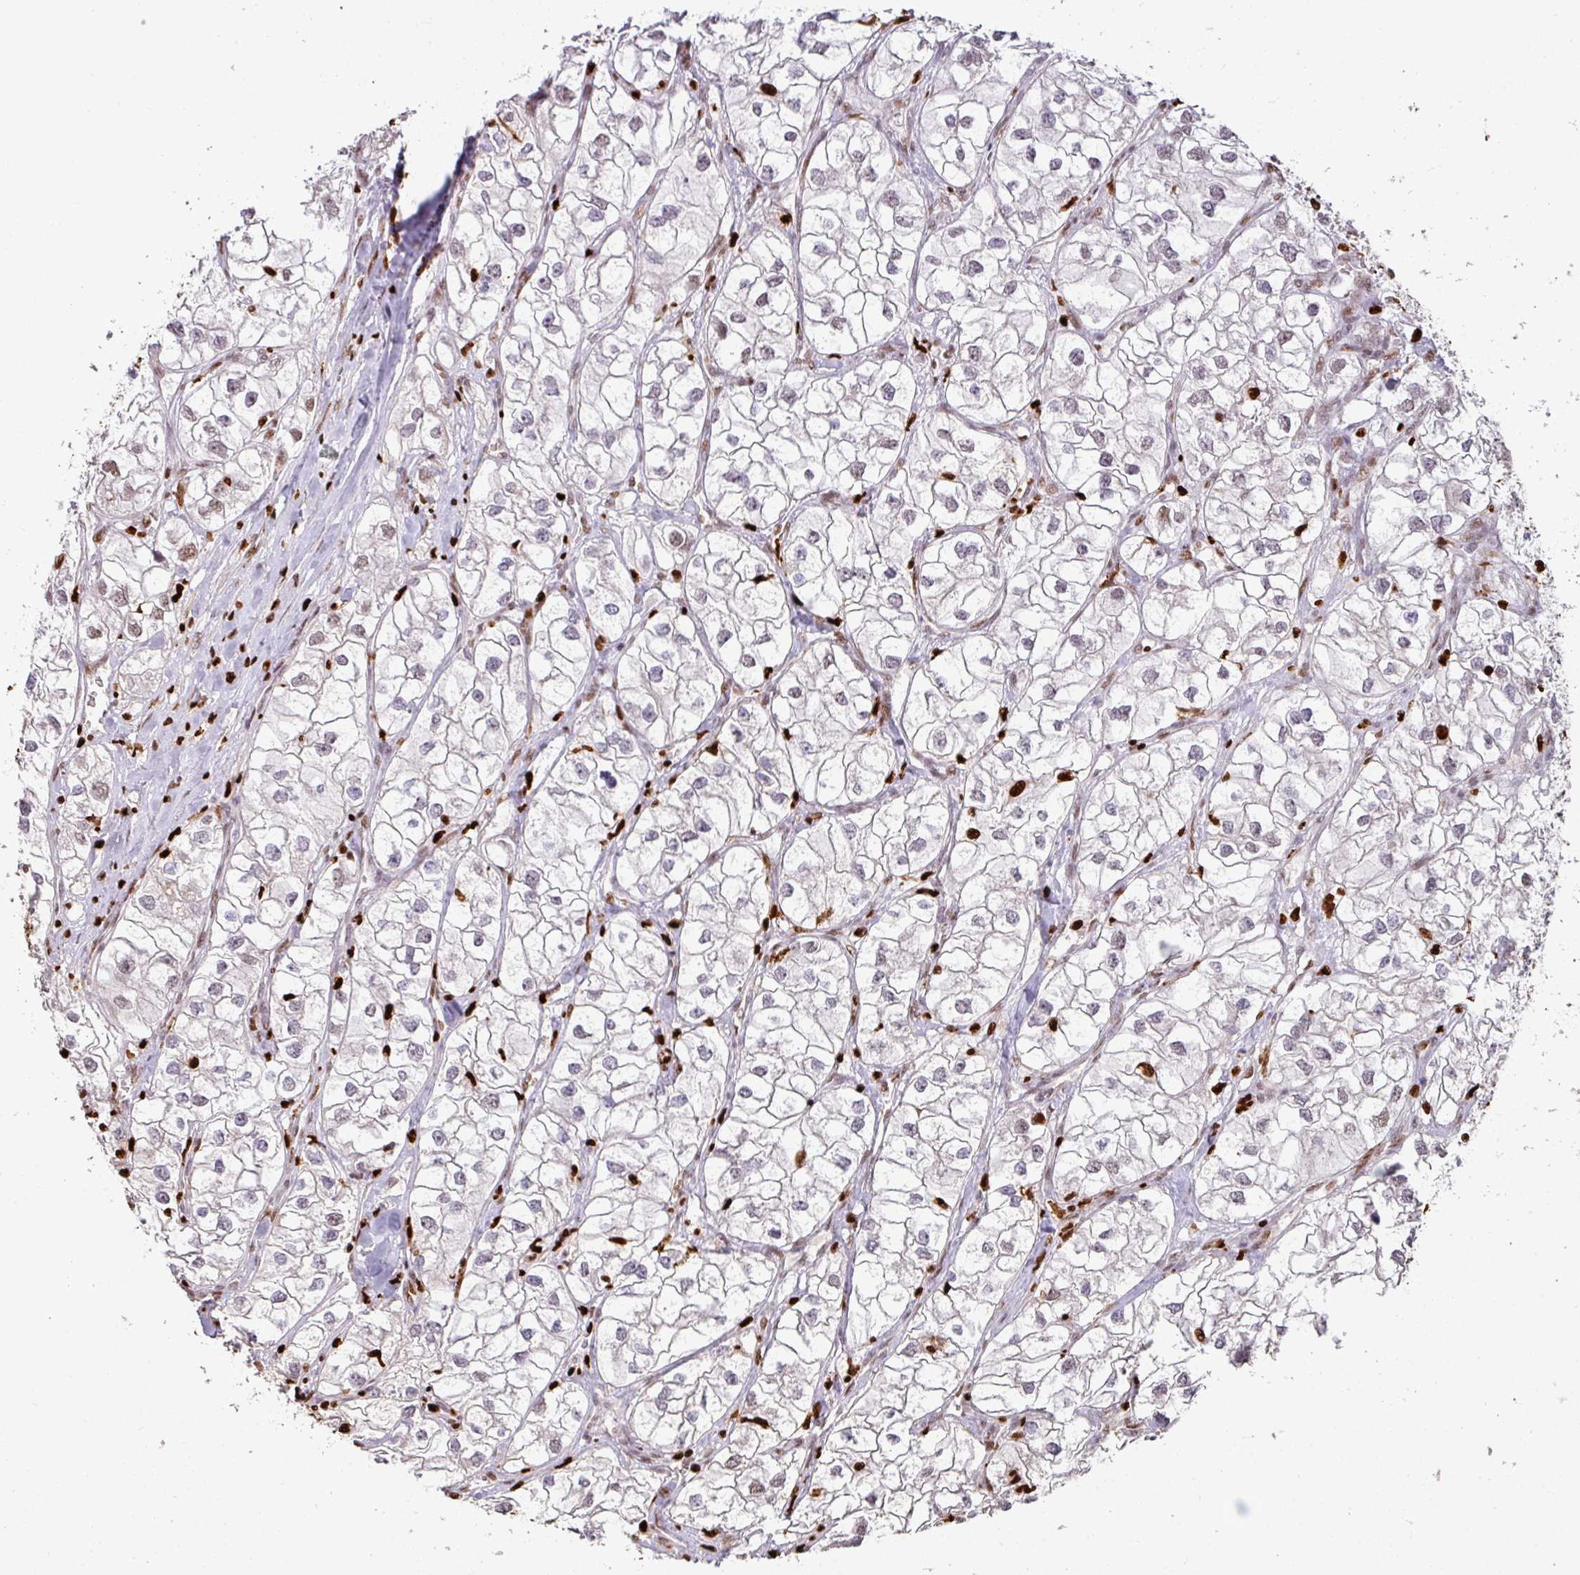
{"staining": {"intensity": "weak", "quantity": "<25%", "location": "nuclear"}, "tissue": "renal cancer", "cell_type": "Tumor cells", "image_type": "cancer", "snomed": [{"axis": "morphology", "description": "Adenocarcinoma, NOS"}, {"axis": "topography", "description": "Kidney"}], "caption": "Immunohistochemical staining of human adenocarcinoma (renal) displays no significant staining in tumor cells.", "gene": "SAMHD1", "patient": {"sex": "male", "age": 59}}